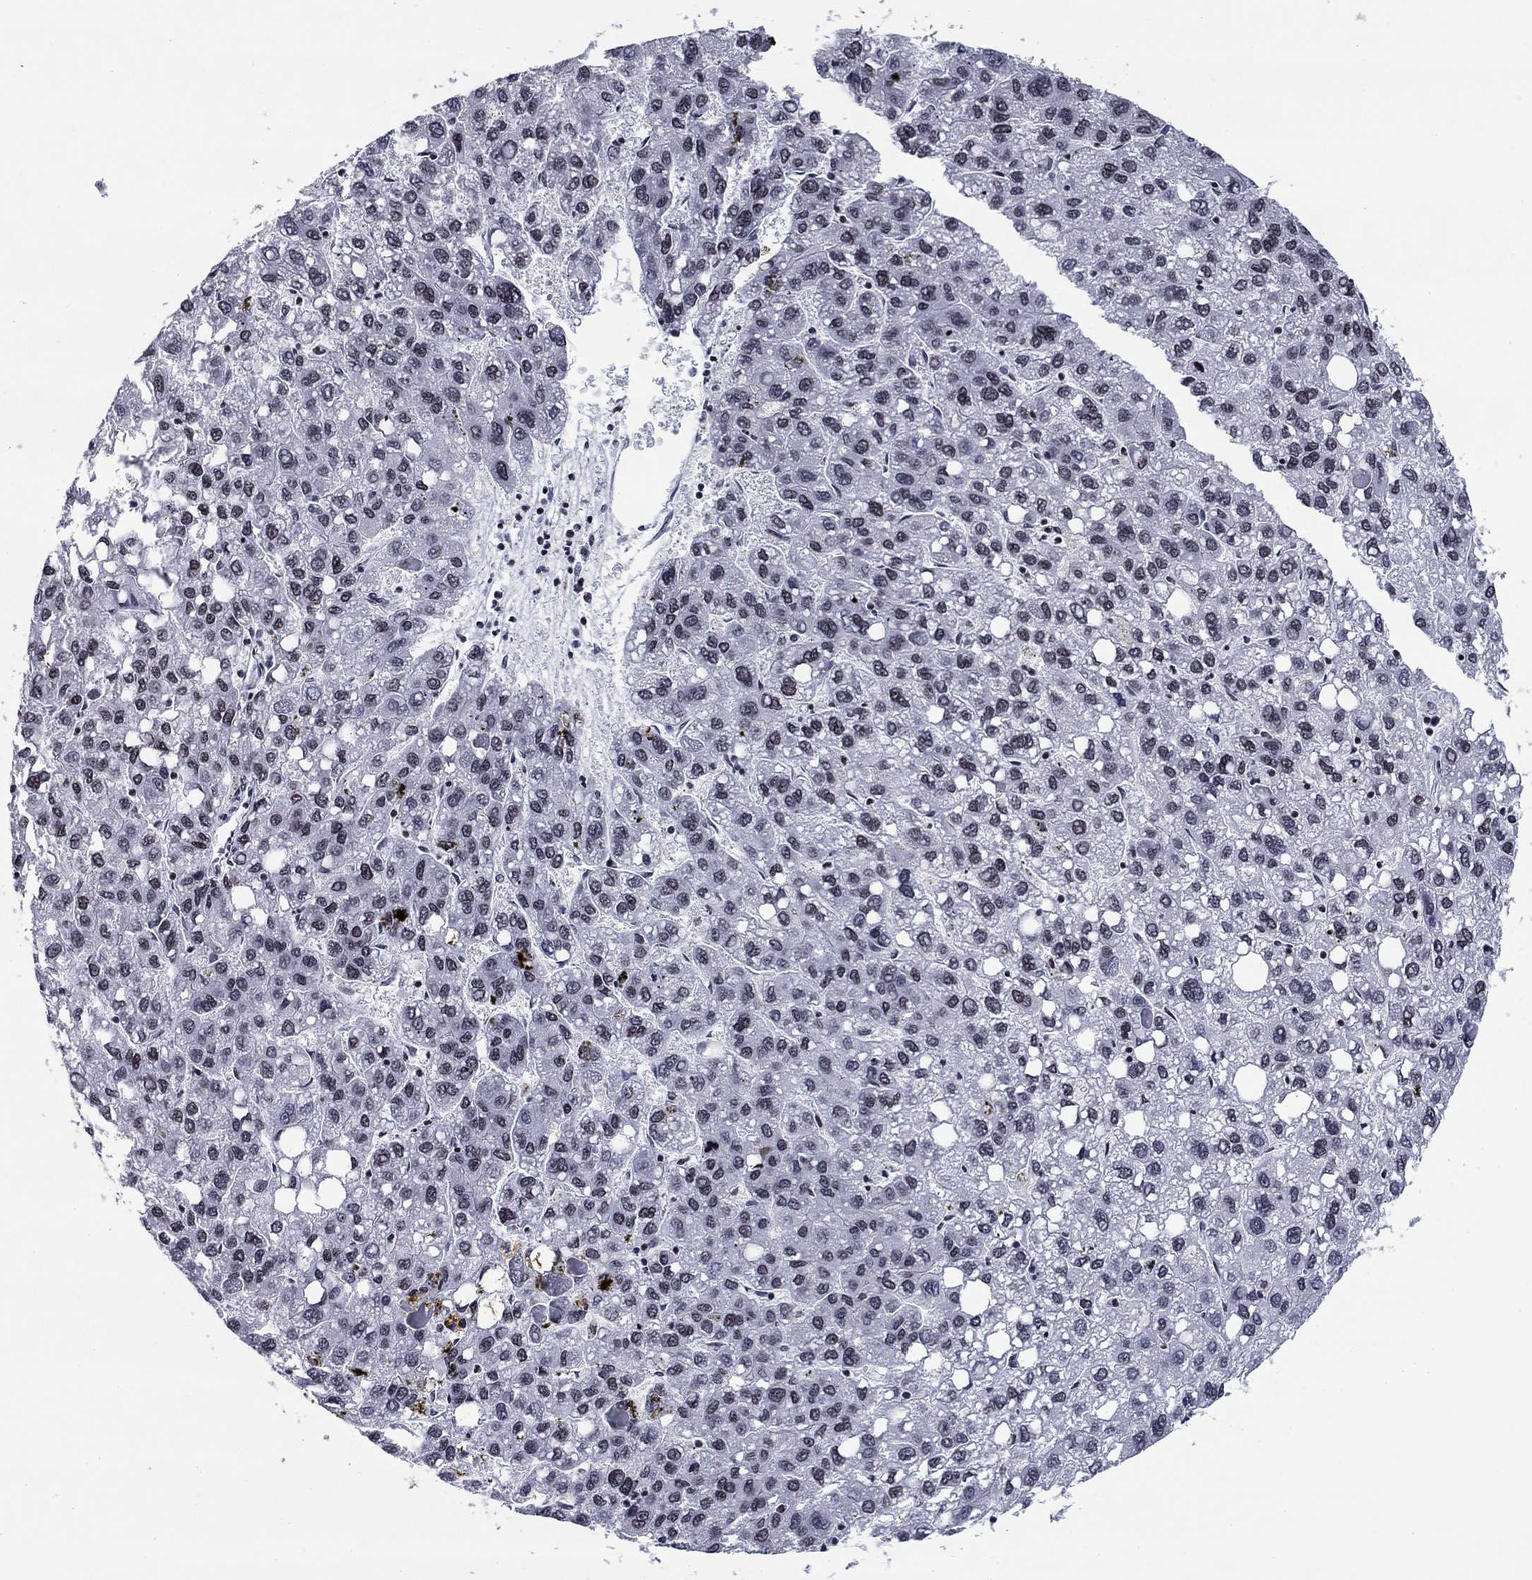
{"staining": {"intensity": "negative", "quantity": "none", "location": "none"}, "tissue": "liver cancer", "cell_type": "Tumor cells", "image_type": "cancer", "snomed": [{"axis": "morphology", "description": "Carcinoma, Hepatocellular, NOS"}, {"axis": "topography", "description": "Liver"}], "caption": "Immunohistochemistry micrograph of neoplastic tissue: human hepatocellular carcinoma (liver) stained with DAB reveals no significant protein expression in tumor cells.", "gene": "CCDC144A", "patient": {"sex": "female", "age": 82}}